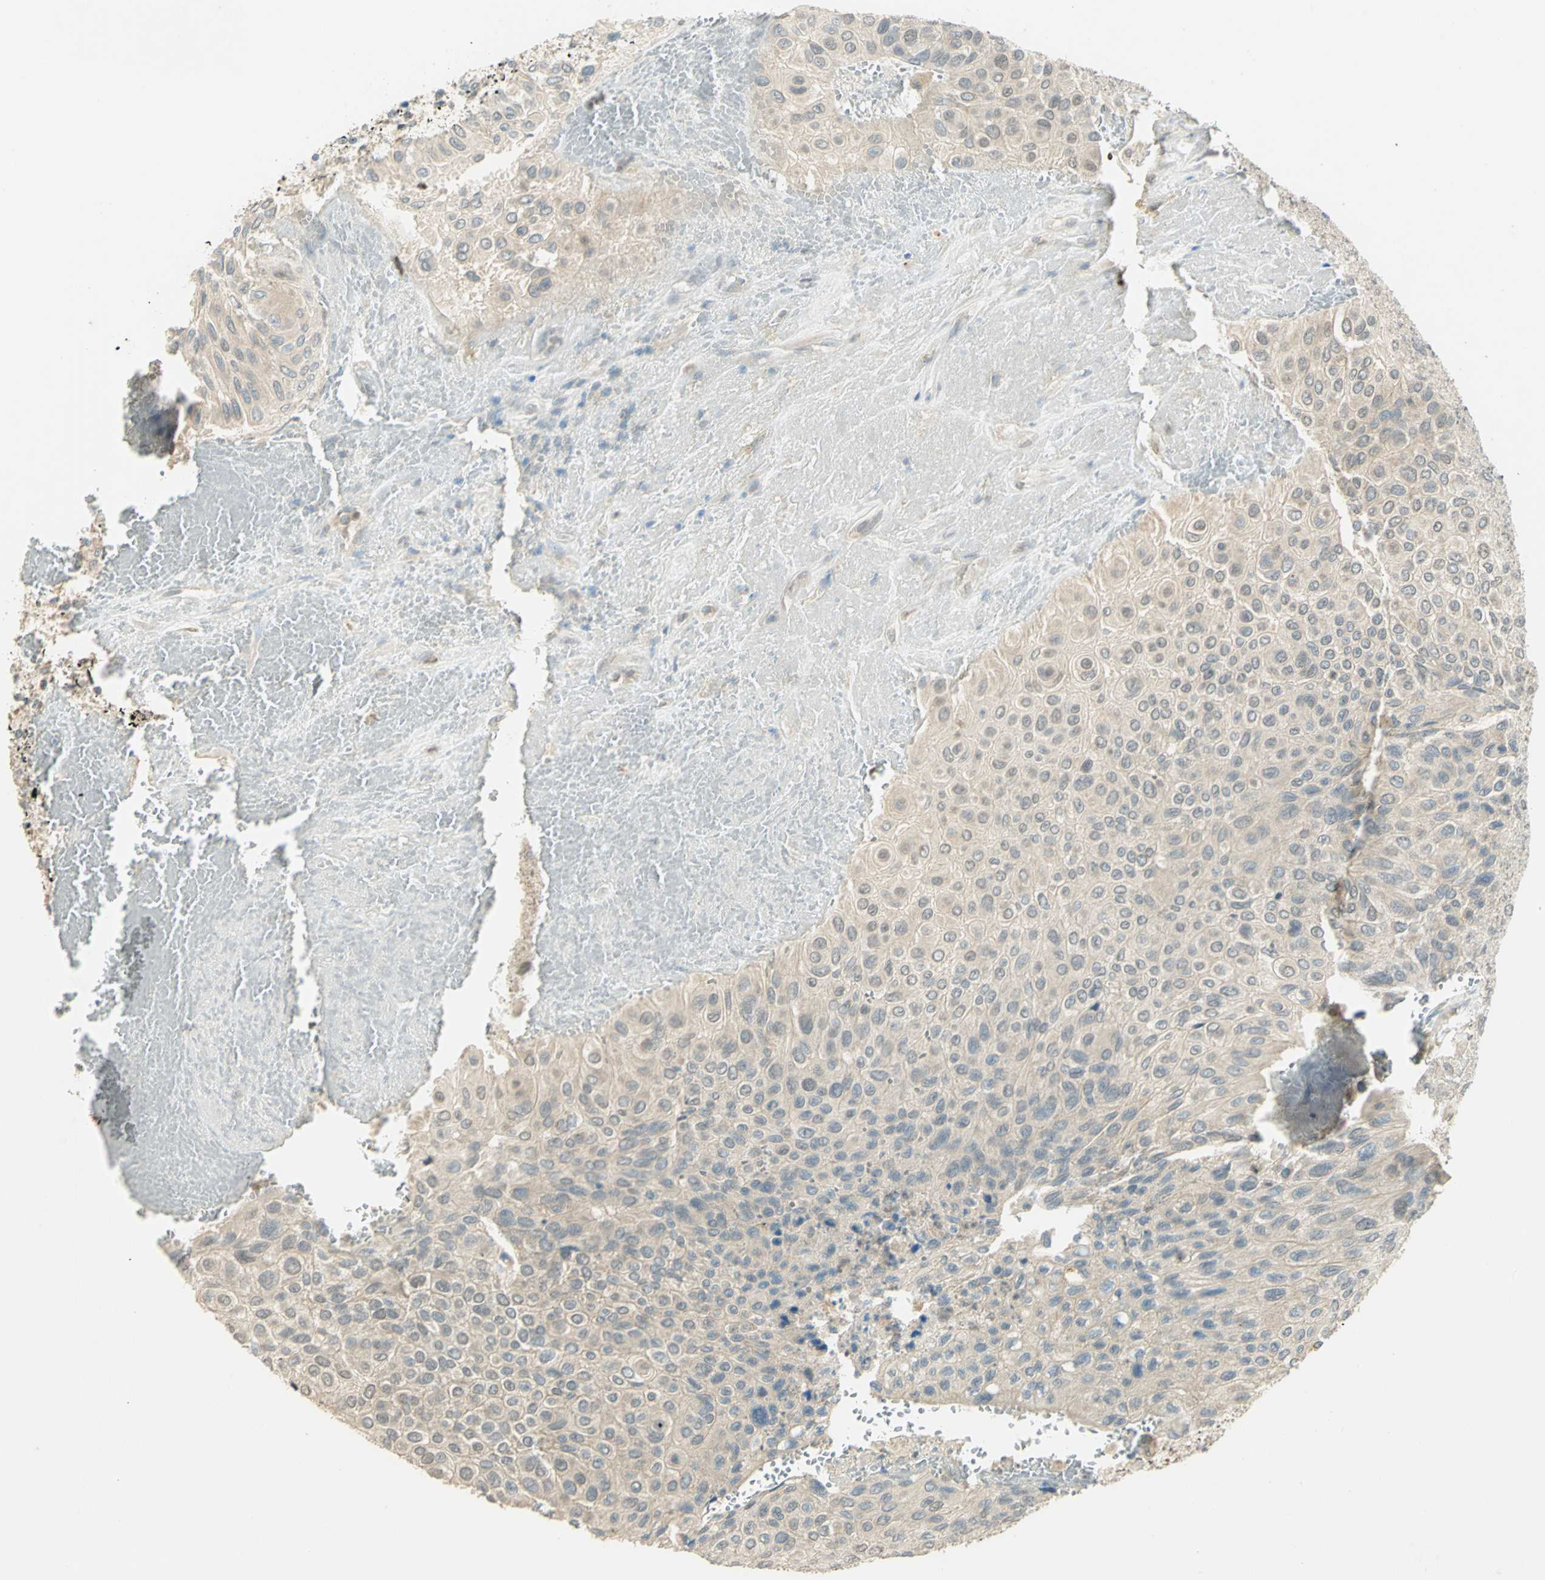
{"staining": {"intensity": "weak", "quantity": ">75%", "location": "cytoplasmic/membranous,nuclear"}, "tissue": "urothelial cancer", "cell_type": "Tumor cells", "image_type": "cancer", "snomed": [{"axis": "morphology", "description": "Urothelial carcinoma, High grade"}, {"axis": "topography", "description": "Urinary bladder"}], "caption": "Tumor cells display weak cytoplasmic/membranous and nuclear staining in approximately >75% of cells in urothelial cancer. The protein of interest is shown in brown color, while the nuclei are stained blue.", "gene": "BIRC2", "patient": {"sex": "male", "age": 66}}